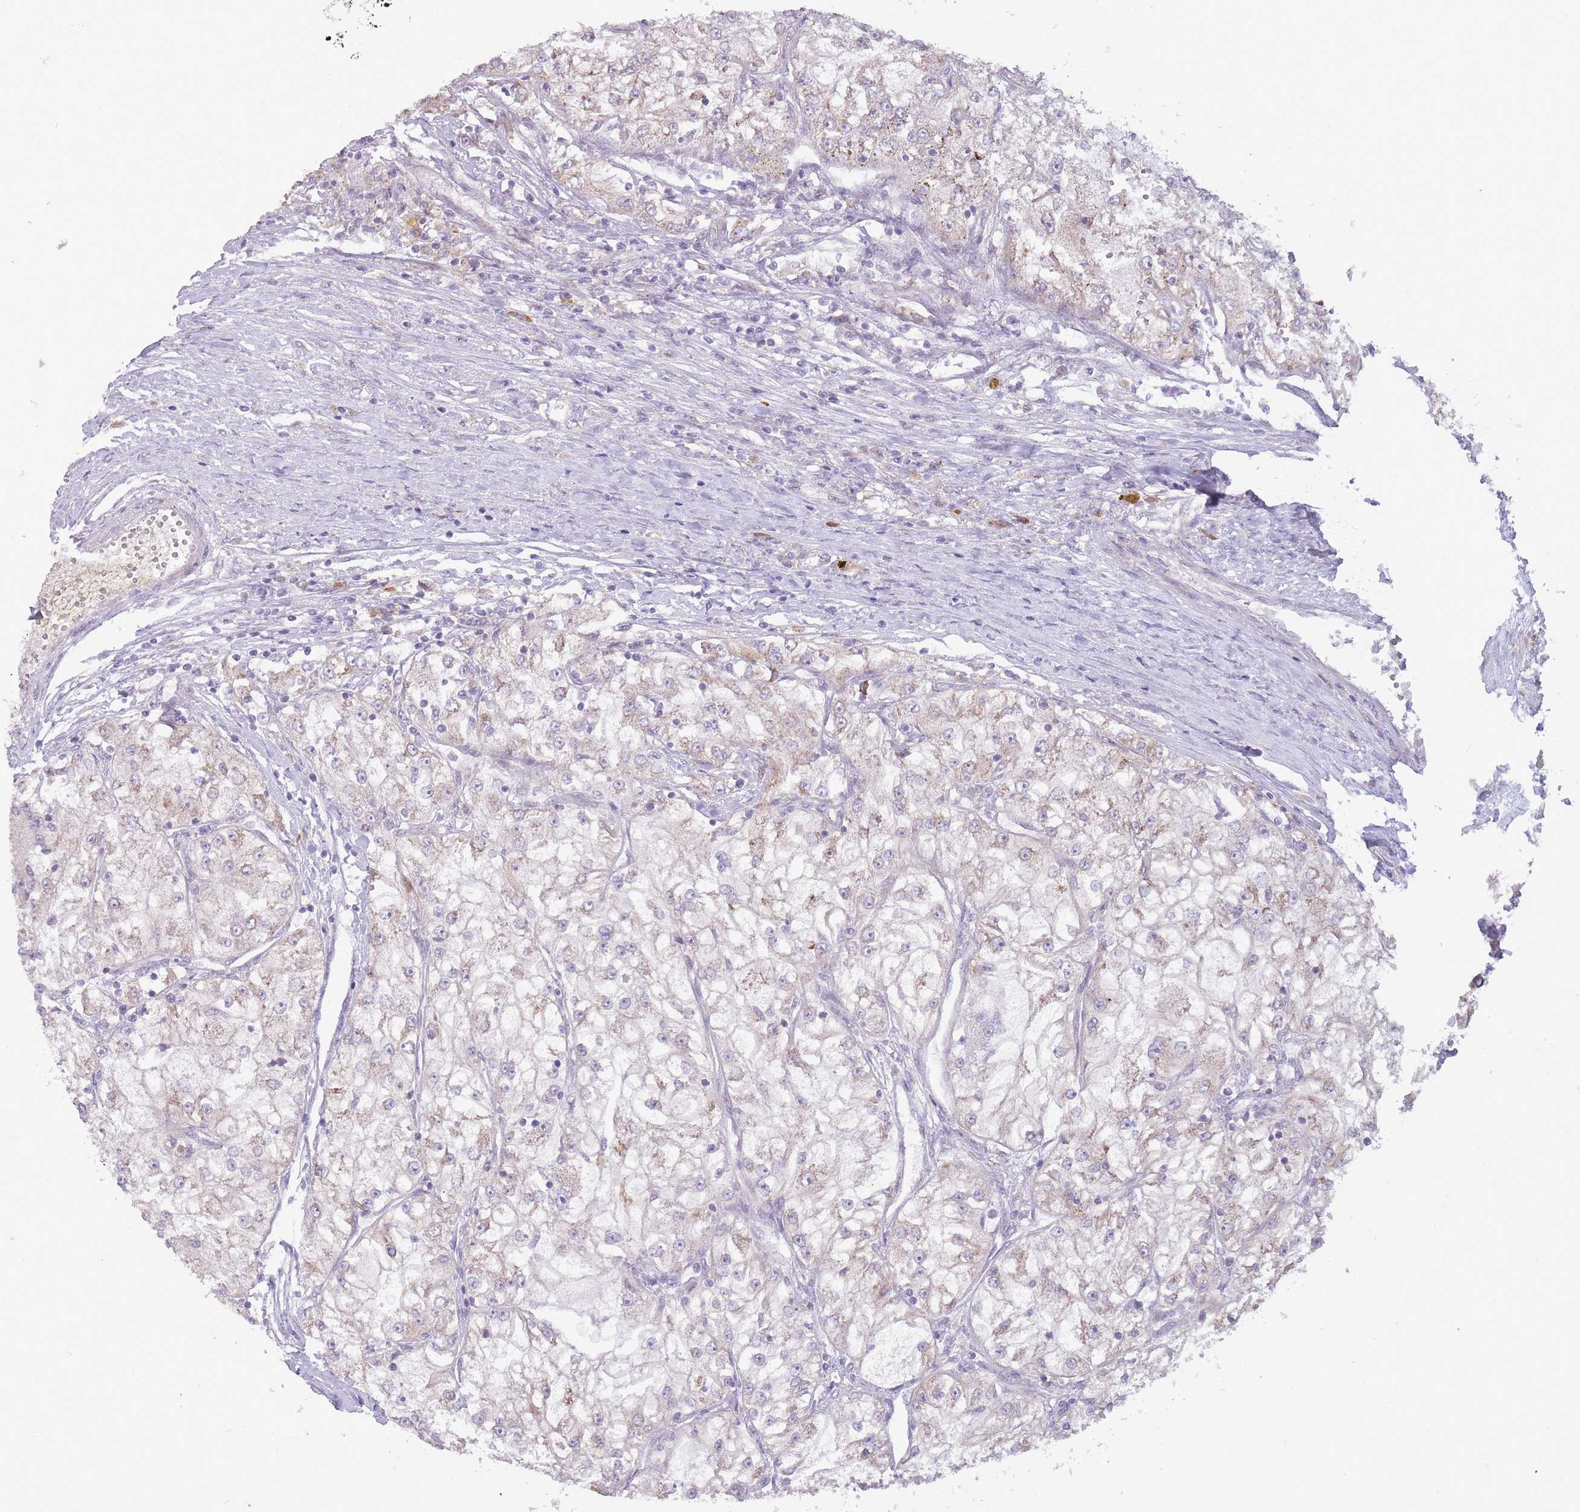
{"staining": {"intensity": "weak", "quantity": "<25%", "location": "cytoplasmic/membranous"}, "tissue": "renal cancer", "cell_type": "Tumor cells", "image_type": "cancer", "snomed": [{"axis": "morphology", "description": "Adenocarcinoma, NOS"}, {"axis": "topography", "description": "Kidney"}], "caption": "The immunohistochemistry (IHC) photomicrograph has no significant positivity in tumor cells of adenocarcinoma (renal) tissue. (Brightfield microscopy of DAB (3,3'-diaminobenzidine) IHC at high magnification).", "gene": "TRAPPC5", "patient": {"sex": "female", "age": 72}}